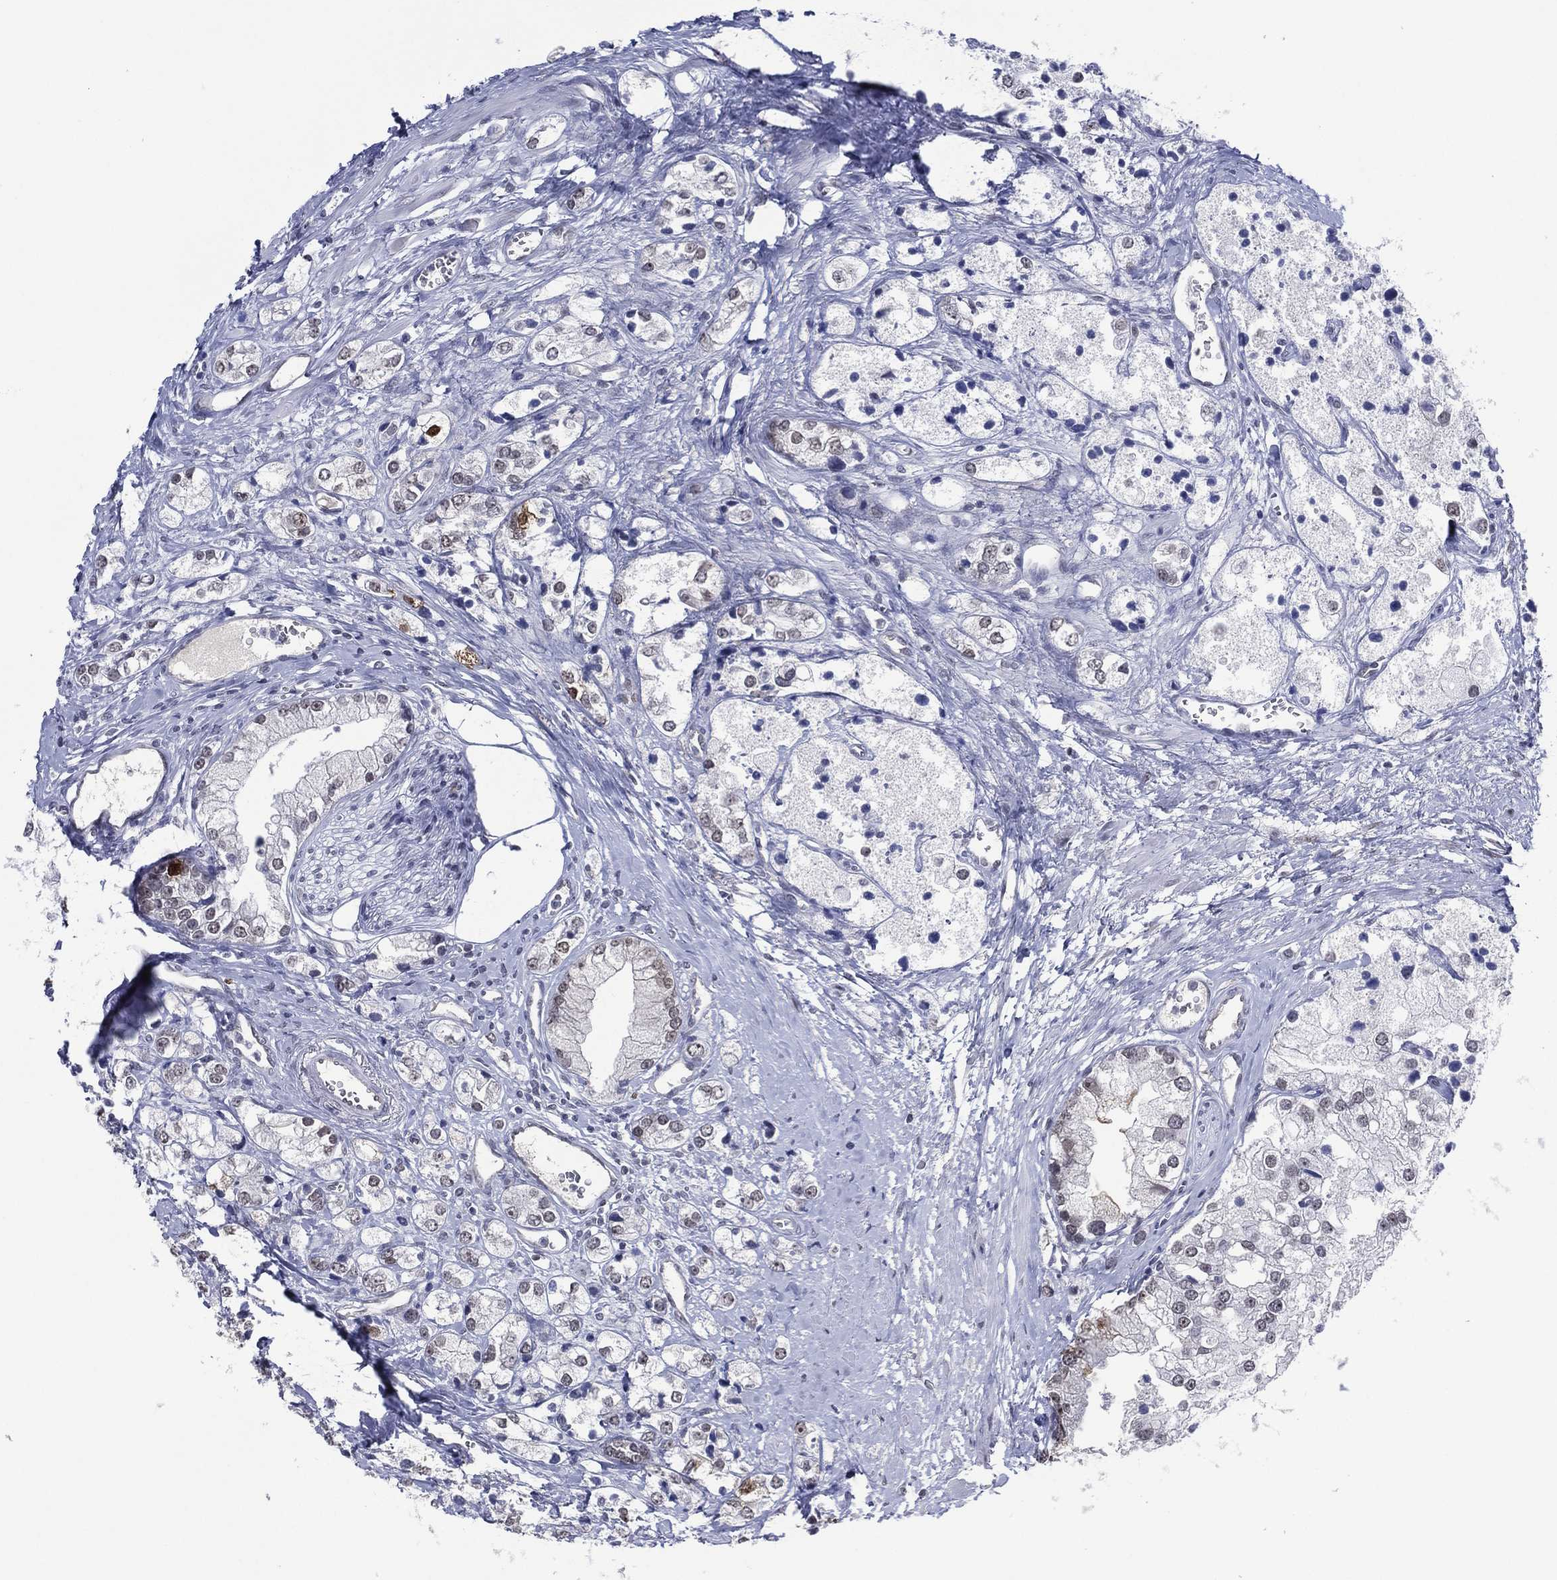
{"staining": {"intensity": "negative", "quantity": "none", "location": "none"}, "tissue": "prostate cancer", "cell_type": "Tumor cells", "image_type": "cancer", "snomed": [{"axis": "morphology", "description": "Adenocarcinoma, NOS"}, {"axis": "topography", "description": "Prostate and seminal vesicle, NOS"}, {"axis": "topography", "description": "Prostate"}], "caption": "A histopathology image of human prostate adenocarcinoma is negative for staining in tumor cells. (Stains: DAB immunohistochemistry (IHC) with hematoxylin counter stain, Microscopy: brightfield microscopy at high magnification).", "gene": "GATA6", "patient": {"sex": "male", "age": 79}}